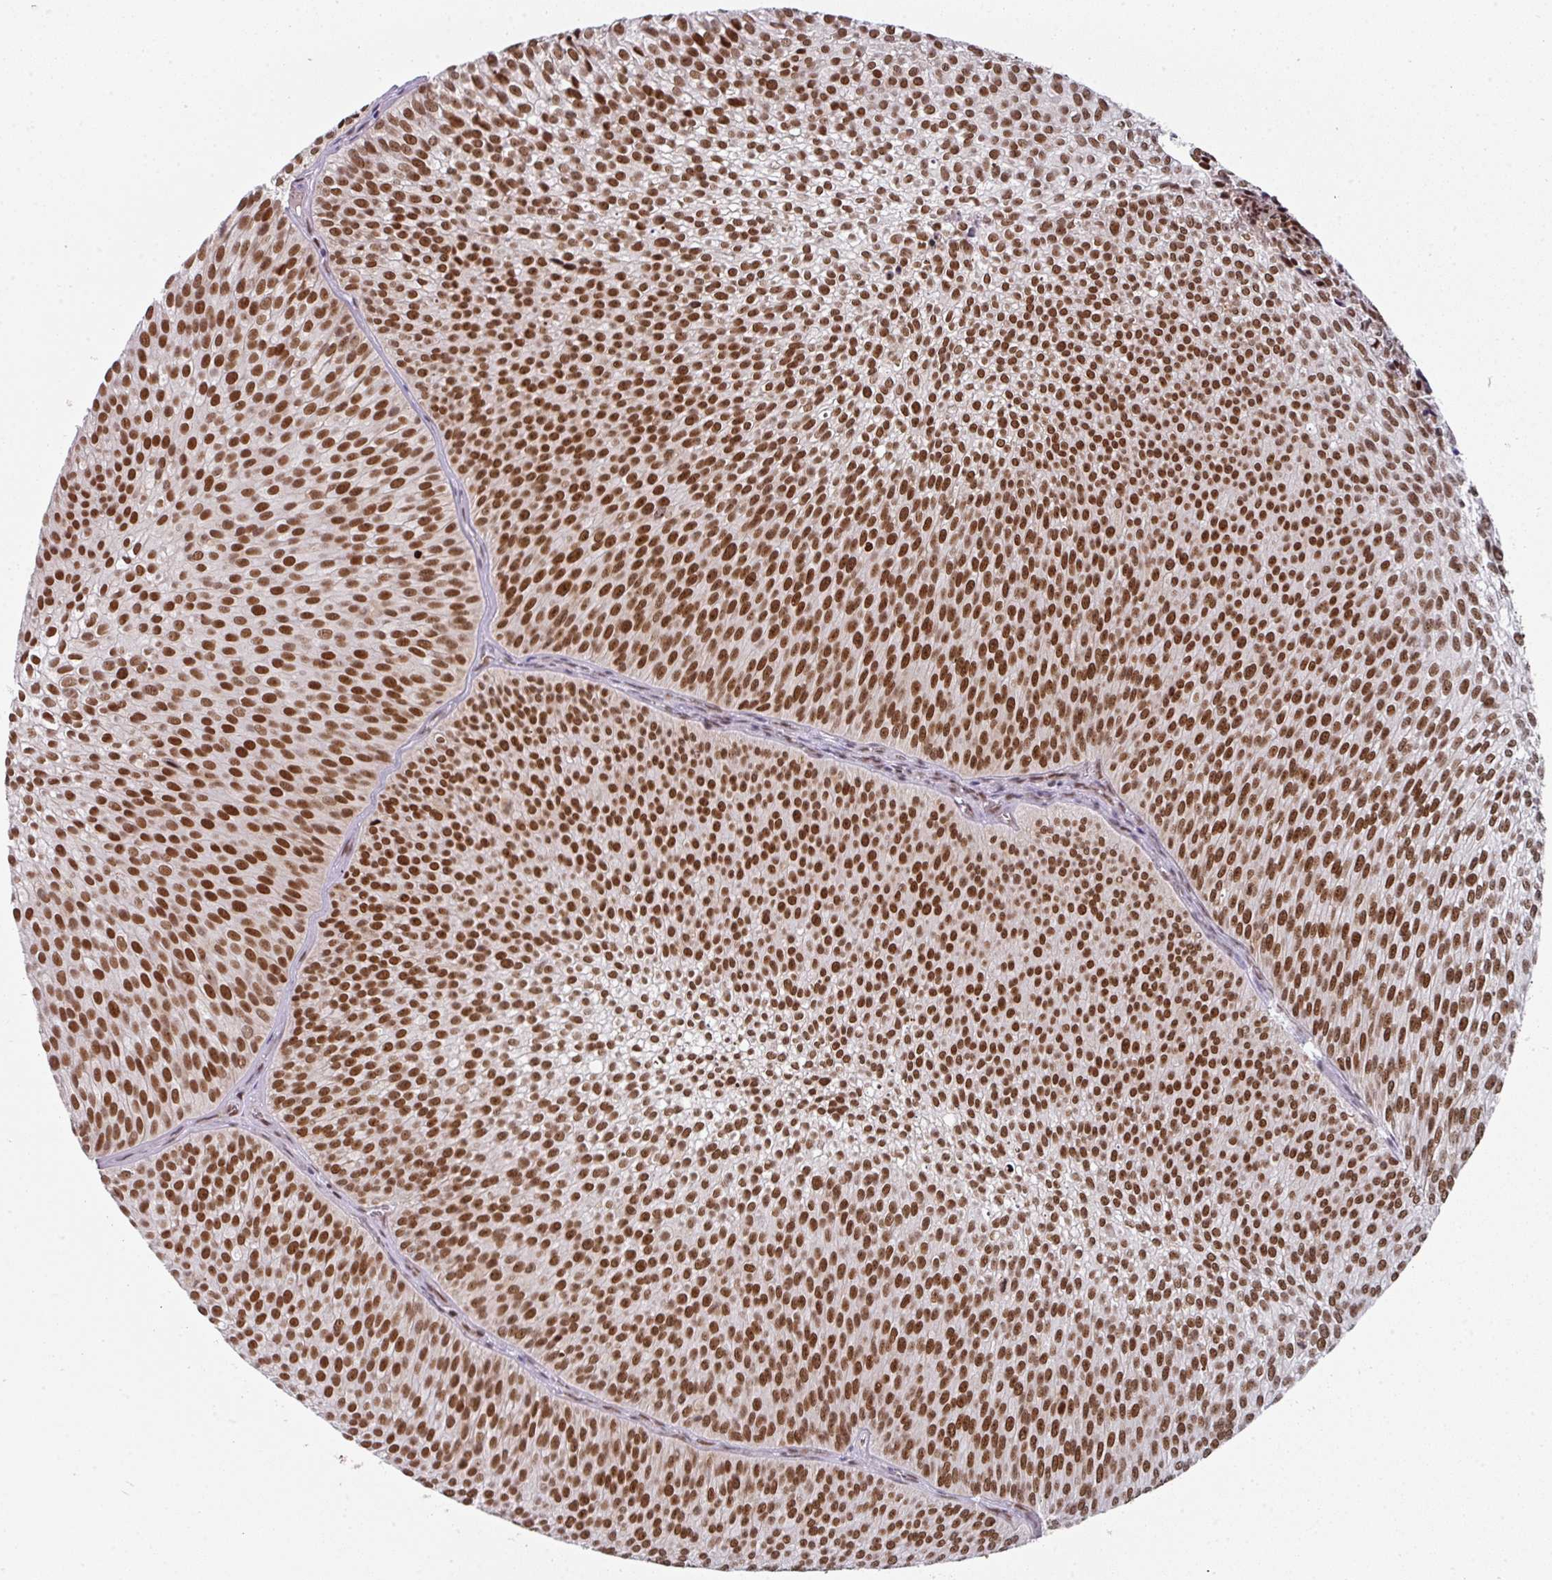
{"staining": {"intensity": "moderate", "quantity": ">75%", "location": "nuclear"}, "tissue": "urothelial cancer", "cell_type": "Tumor cells", "image_type": "cancer", "snomed": [{"axis": "morphology", "description": "Urothelial carcinoma, Low grade"}, {"axis": "topography", "description": "Urinary bladder"}], "caption": "DAB (3,3'-diaminobenzidine) immunohistochemical staining of urothelial carcinoma (low-grade) reveals moderate nuclear protein staining in about >75% of tumor cells.", "gene": "RAD50", "patient": {"sex": "male", "age": 91}}